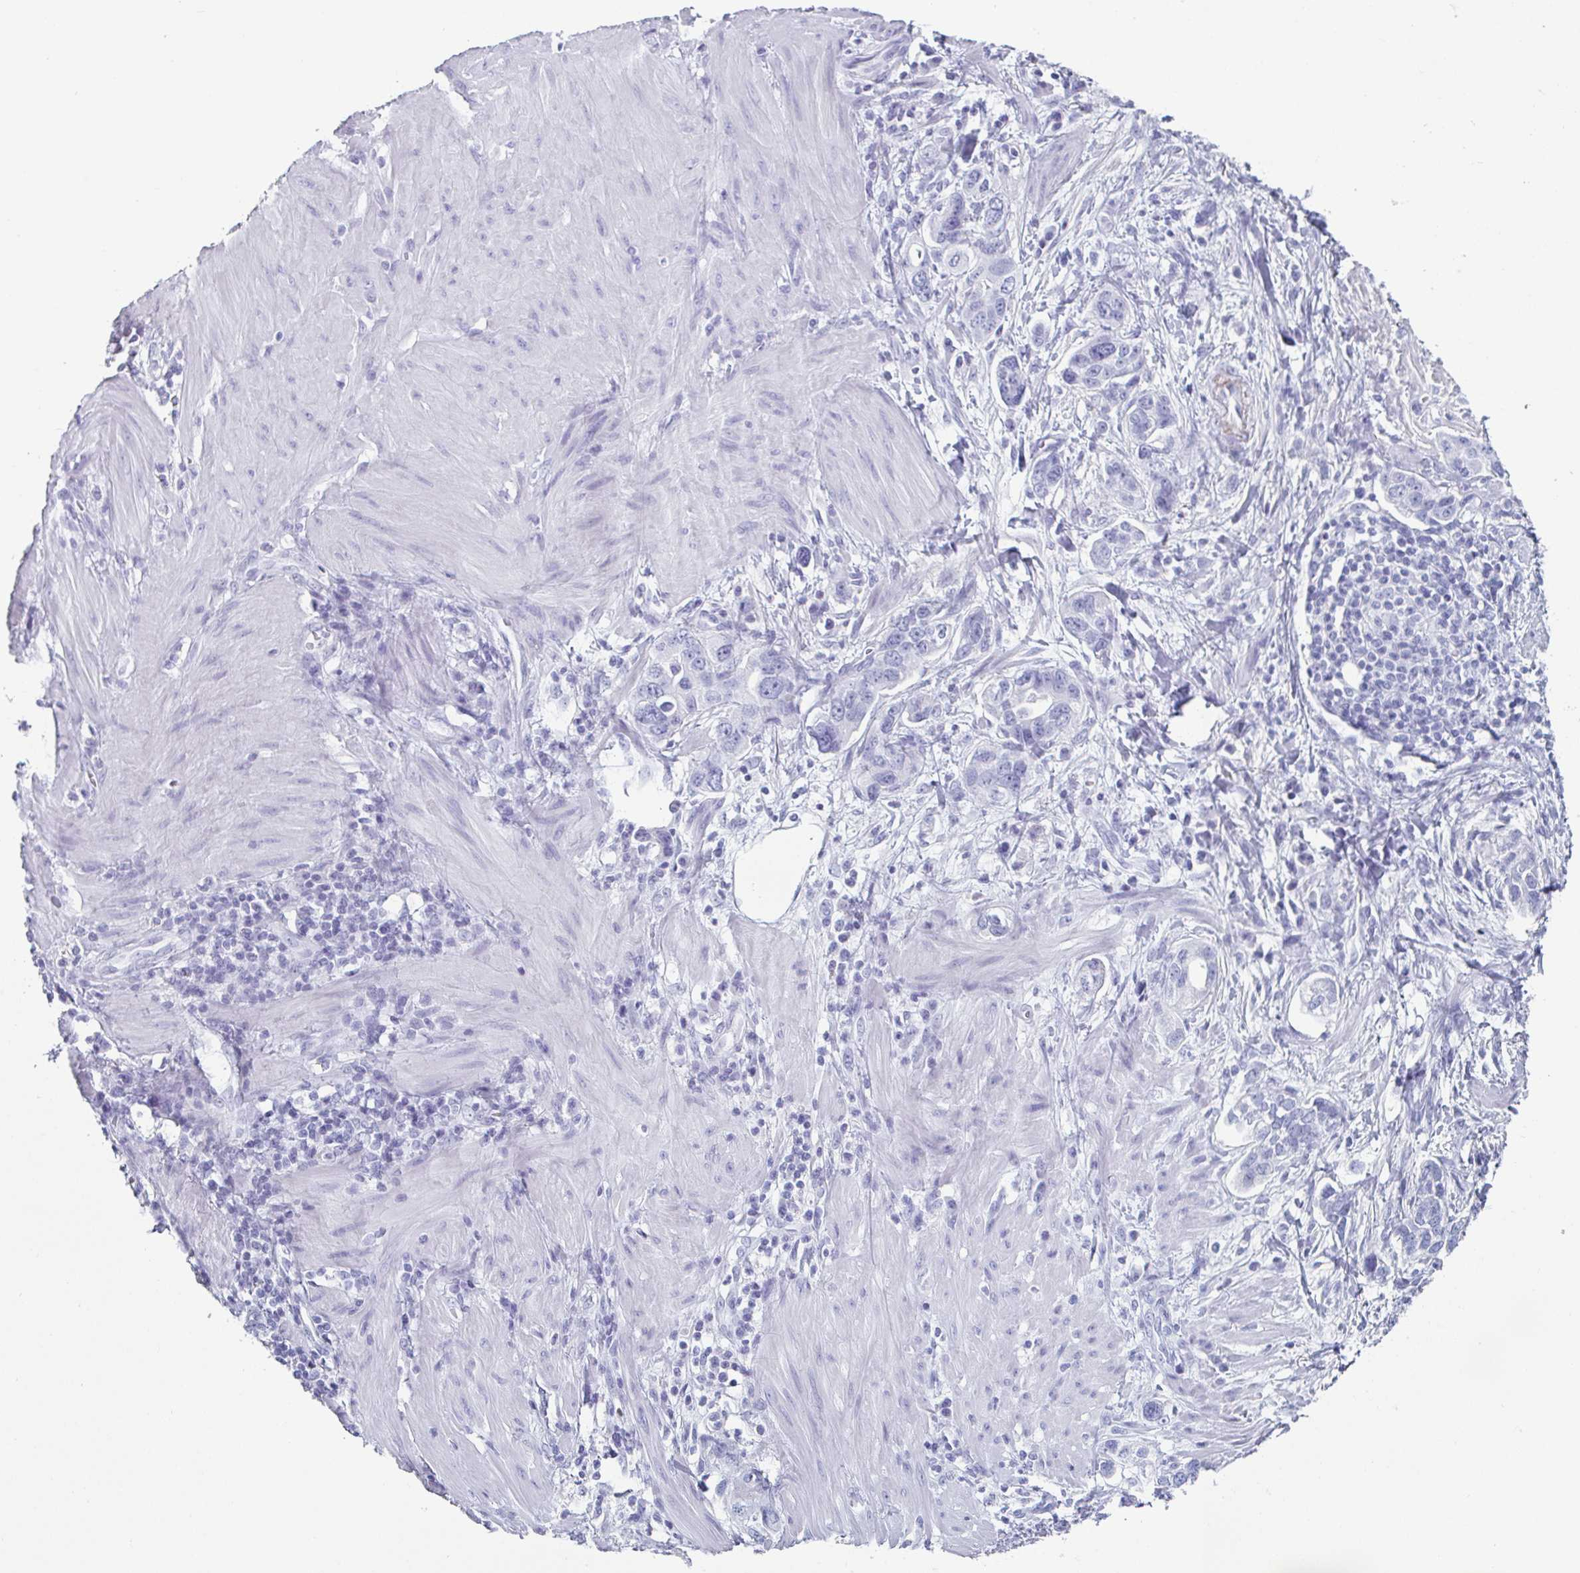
{"staining": {"intensity": "negative", "quantity": "none", "location": "none"}, "tissue": "stomach cancer", "cell_type": "Tumor cells", "image_type": "cancer", "snomed": [{"axis": "morphology", "description": "Adenocarcinoma, NOS"}, {"axis": "topography", "description": "Stomach, lower"}], "caption": "The image displays no significant positivity in tumor cells of stomach cancer (adenocarcinoma).", "gene": "CREG2", "patient": {"sex": "female", "age": 93}}